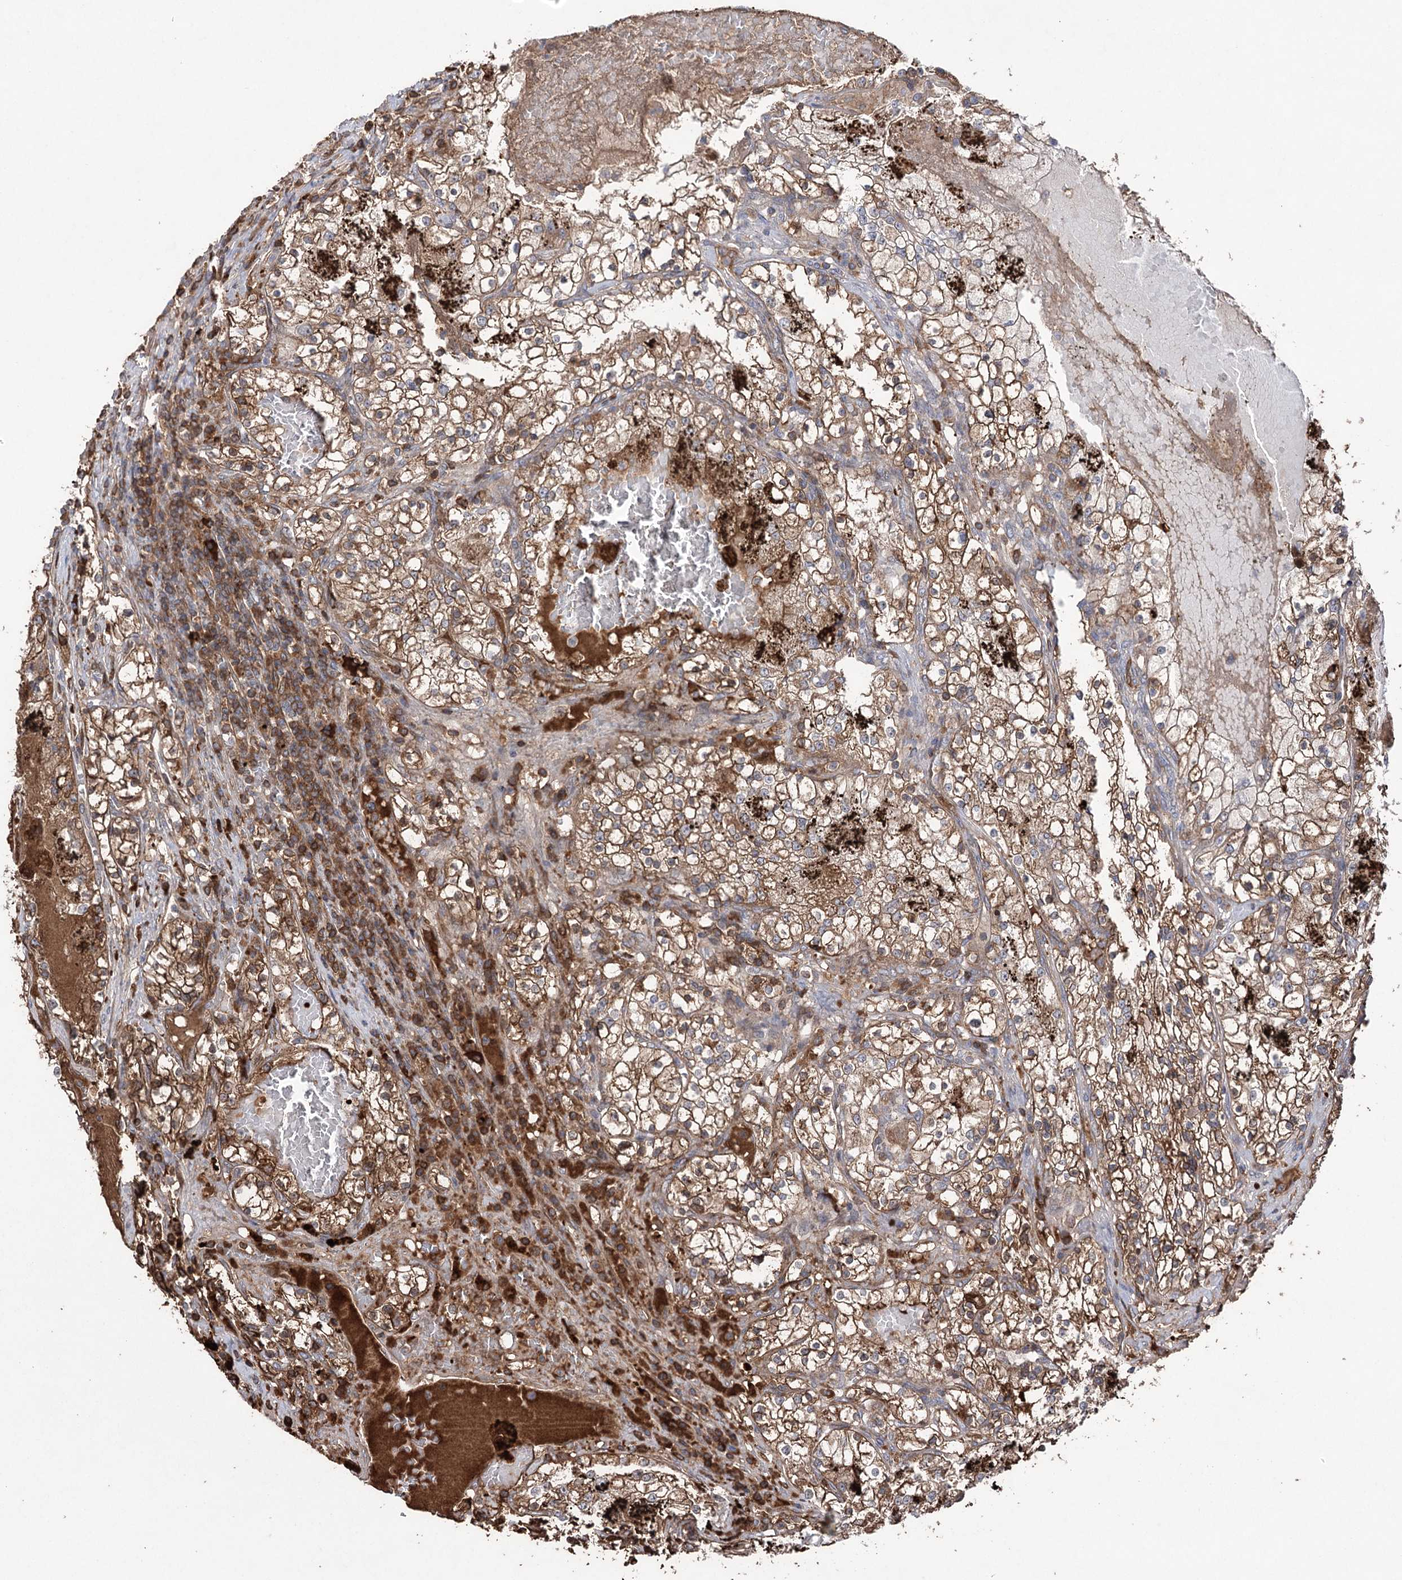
{"staining": {"intensity": "moderate", "quantity": ">75%", "location": "cytoplasmic/membranous"}, "tissue": "renal cancer", "cell_type": "Tumor cells", "image_type": "cancer", "snomed": [{"axis": "morphology", "description": "Normal tissue, NOS"}, {"axis": "morphology", "description": "Adenocarcinoma, NOS"}, {"axis": "topography", "description": "Kidney"}], "caption": "Immunohistochemistry histopathology image of neoplastic tissue: human renal cancer stained using immunohistochemistry (IHC) shows medium levels of moderate protein expression localized specifically in the cytoplasmic/membranous of tumor cells, appearing as a cytoplasmic/membranous brown color.", "gene": "OTUD1", "patient": {"sex": "male", "age": 68}}